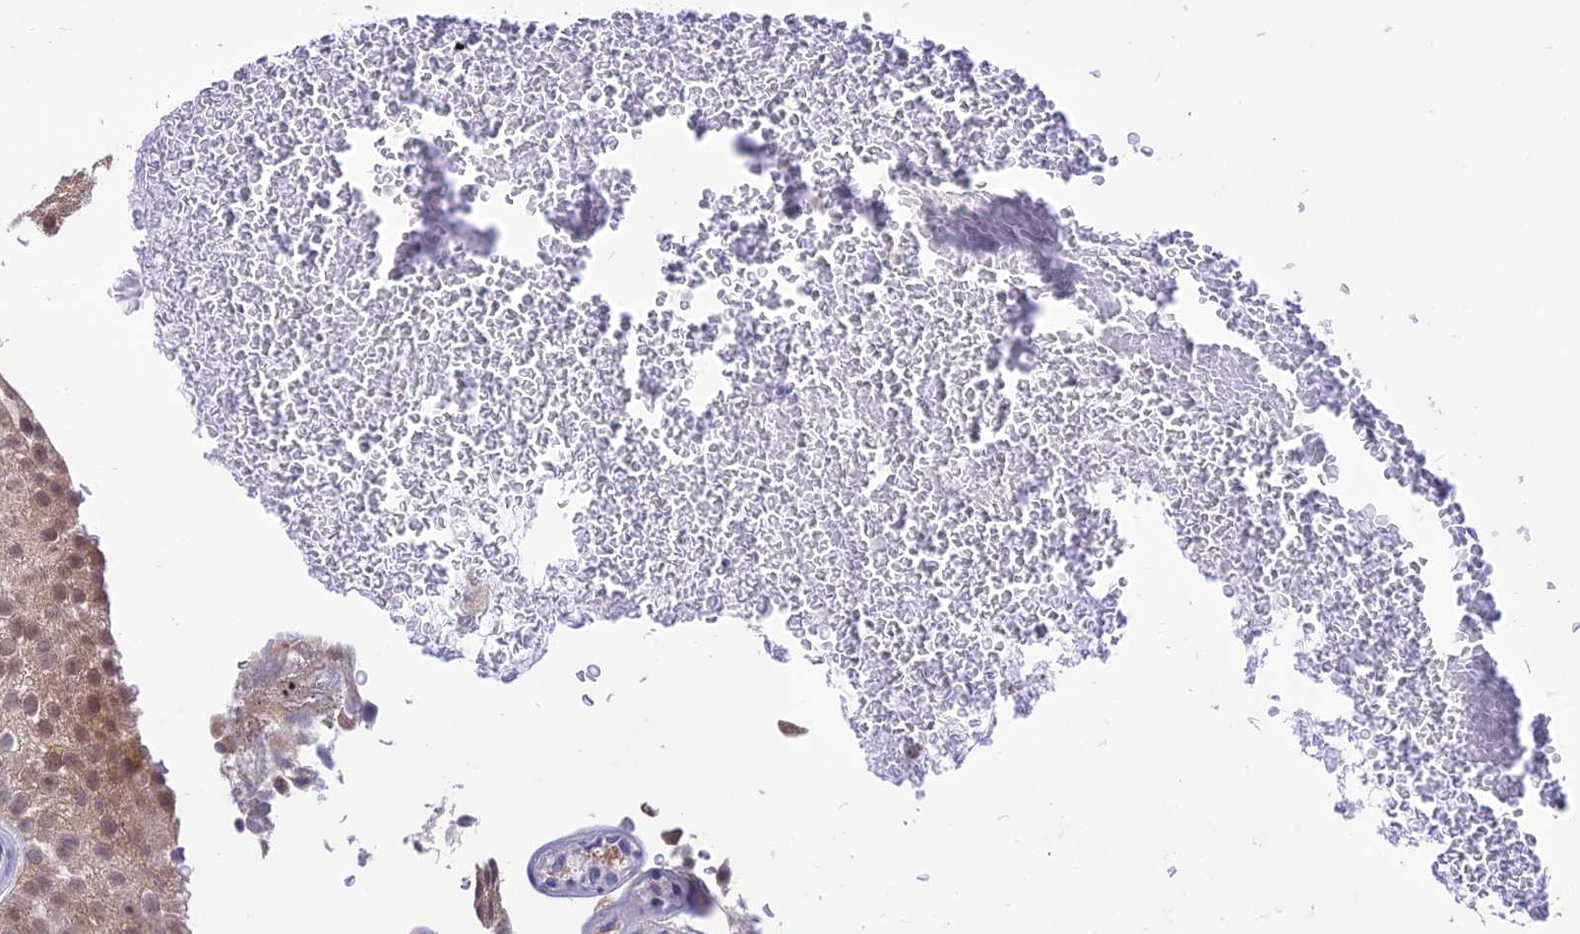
{"staining": {"intensity": "moderate", "quantity": ">75%", "location": "cytoplasmic/membranous,nuclear"}, "tissue": "urothelial cancer", "cell_type": "Tumor cells", "image_type": "cancer", "snomed": [{"axis": "morphology", "description": "Urothelial carcinoma, Low grade"}, {"axis": "topography", "description": "Urinary bladder"}], "caption": "Low-grade urothelial carcinoma was stained to show a protein in brown. There is medium levels of moderate cytoplasmic/membranous and nuclear expression in approximately >75% of tumor cells. (DAB IHC with brightfield microscopy, high magnification).", "gene": "RNF126", "patient": {"sex": "male", "age": 78}}